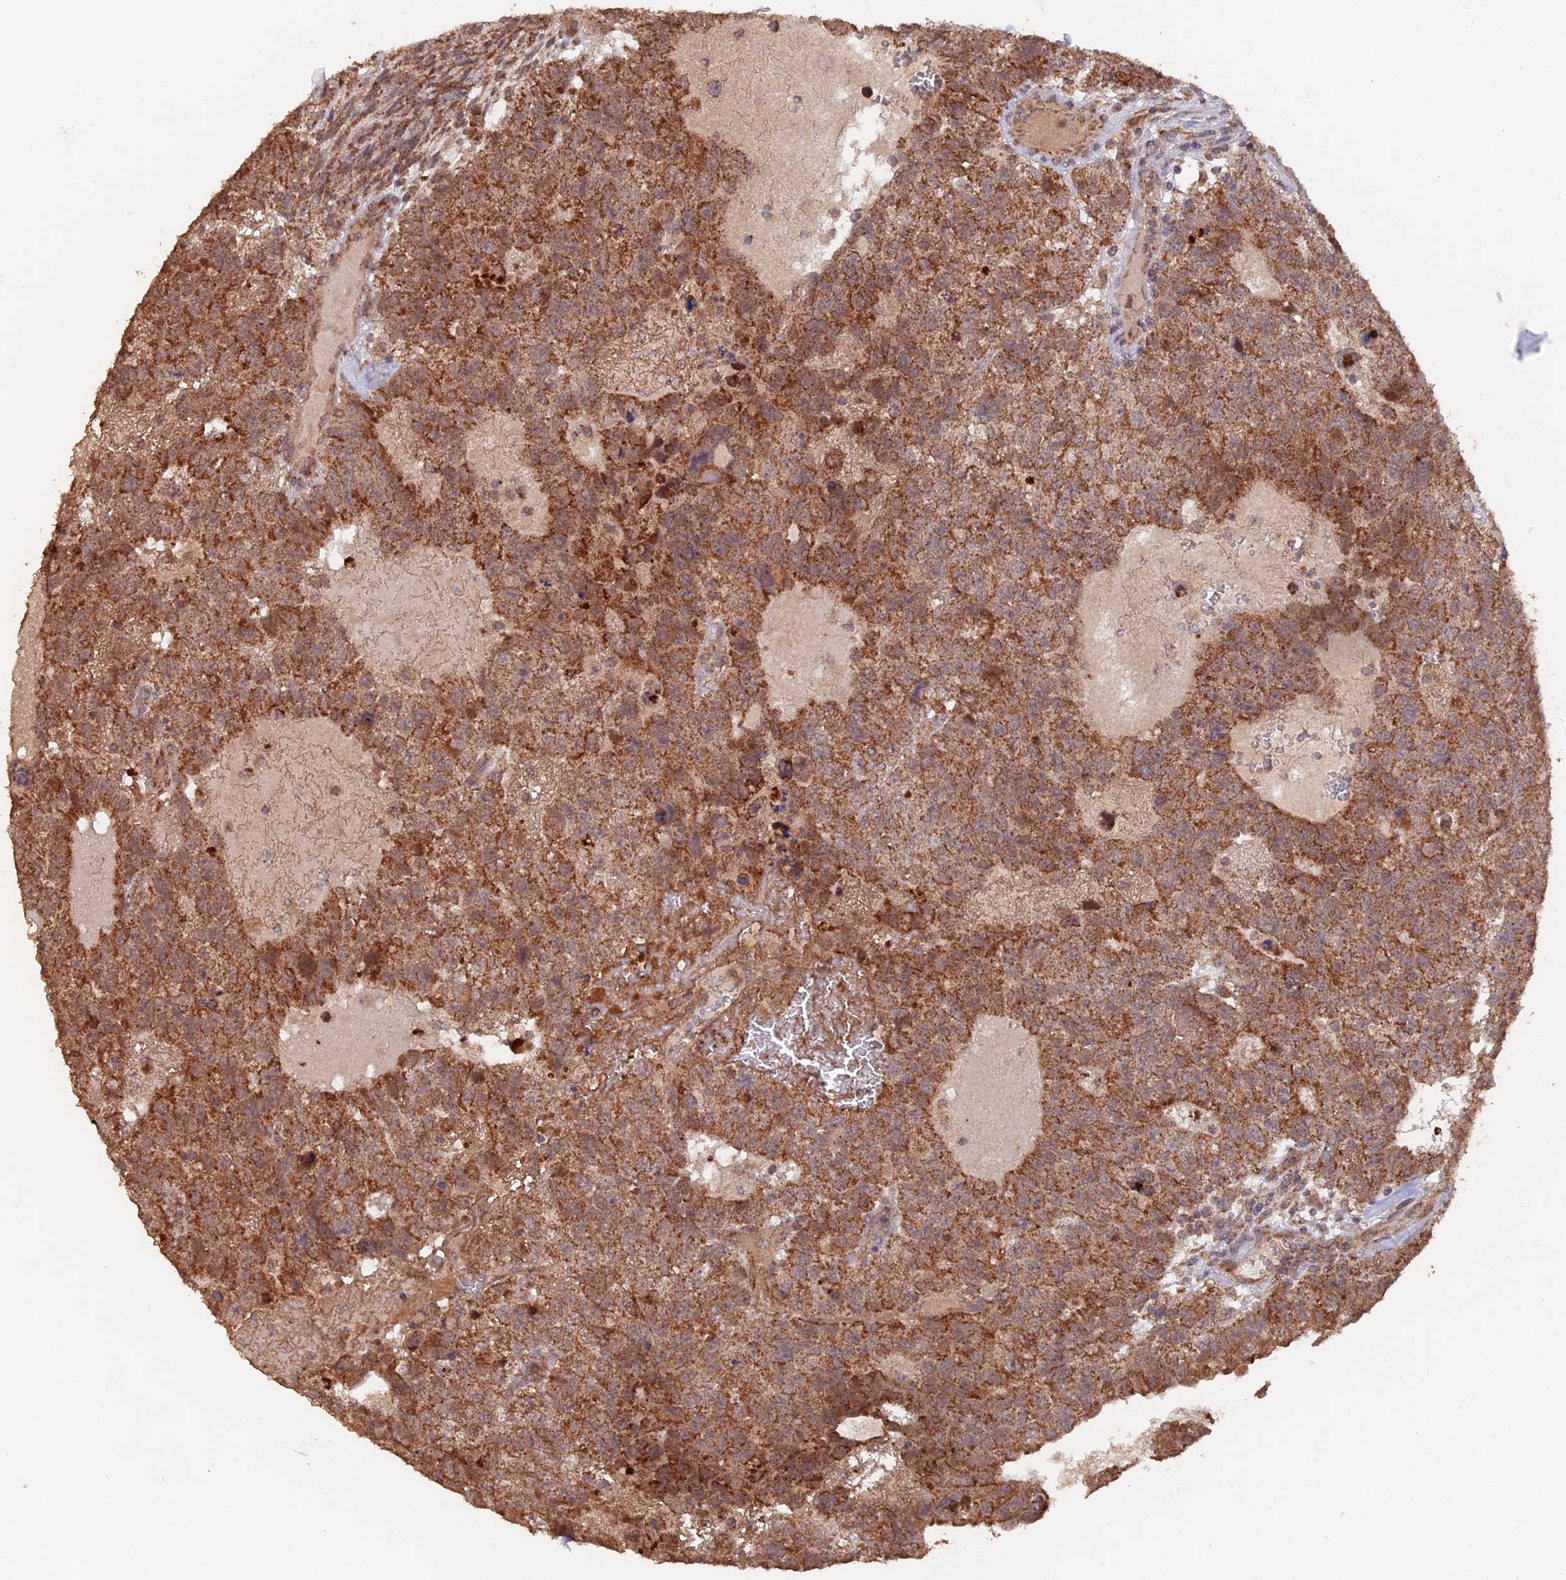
{"staining": {"intensity": "moderate", "quantity": ">75%", "location": "cytoplasmic/membranous"}, "tissue": "testis cancer", "cell_type": "Tumor cells", "image_type": "cancer", "snomed": [{"axis": "morphology", "description": "Carcinoma, Embryonal, NOS"}, {"axis": "topography", "description": "Testis"}], "caption": "Embryonal carcinoma (testis) stained with a protein marker reveals moderate staining in tumor cells.", "gene": "IFT22", "patient": {"sex": "male", "age": 26}}